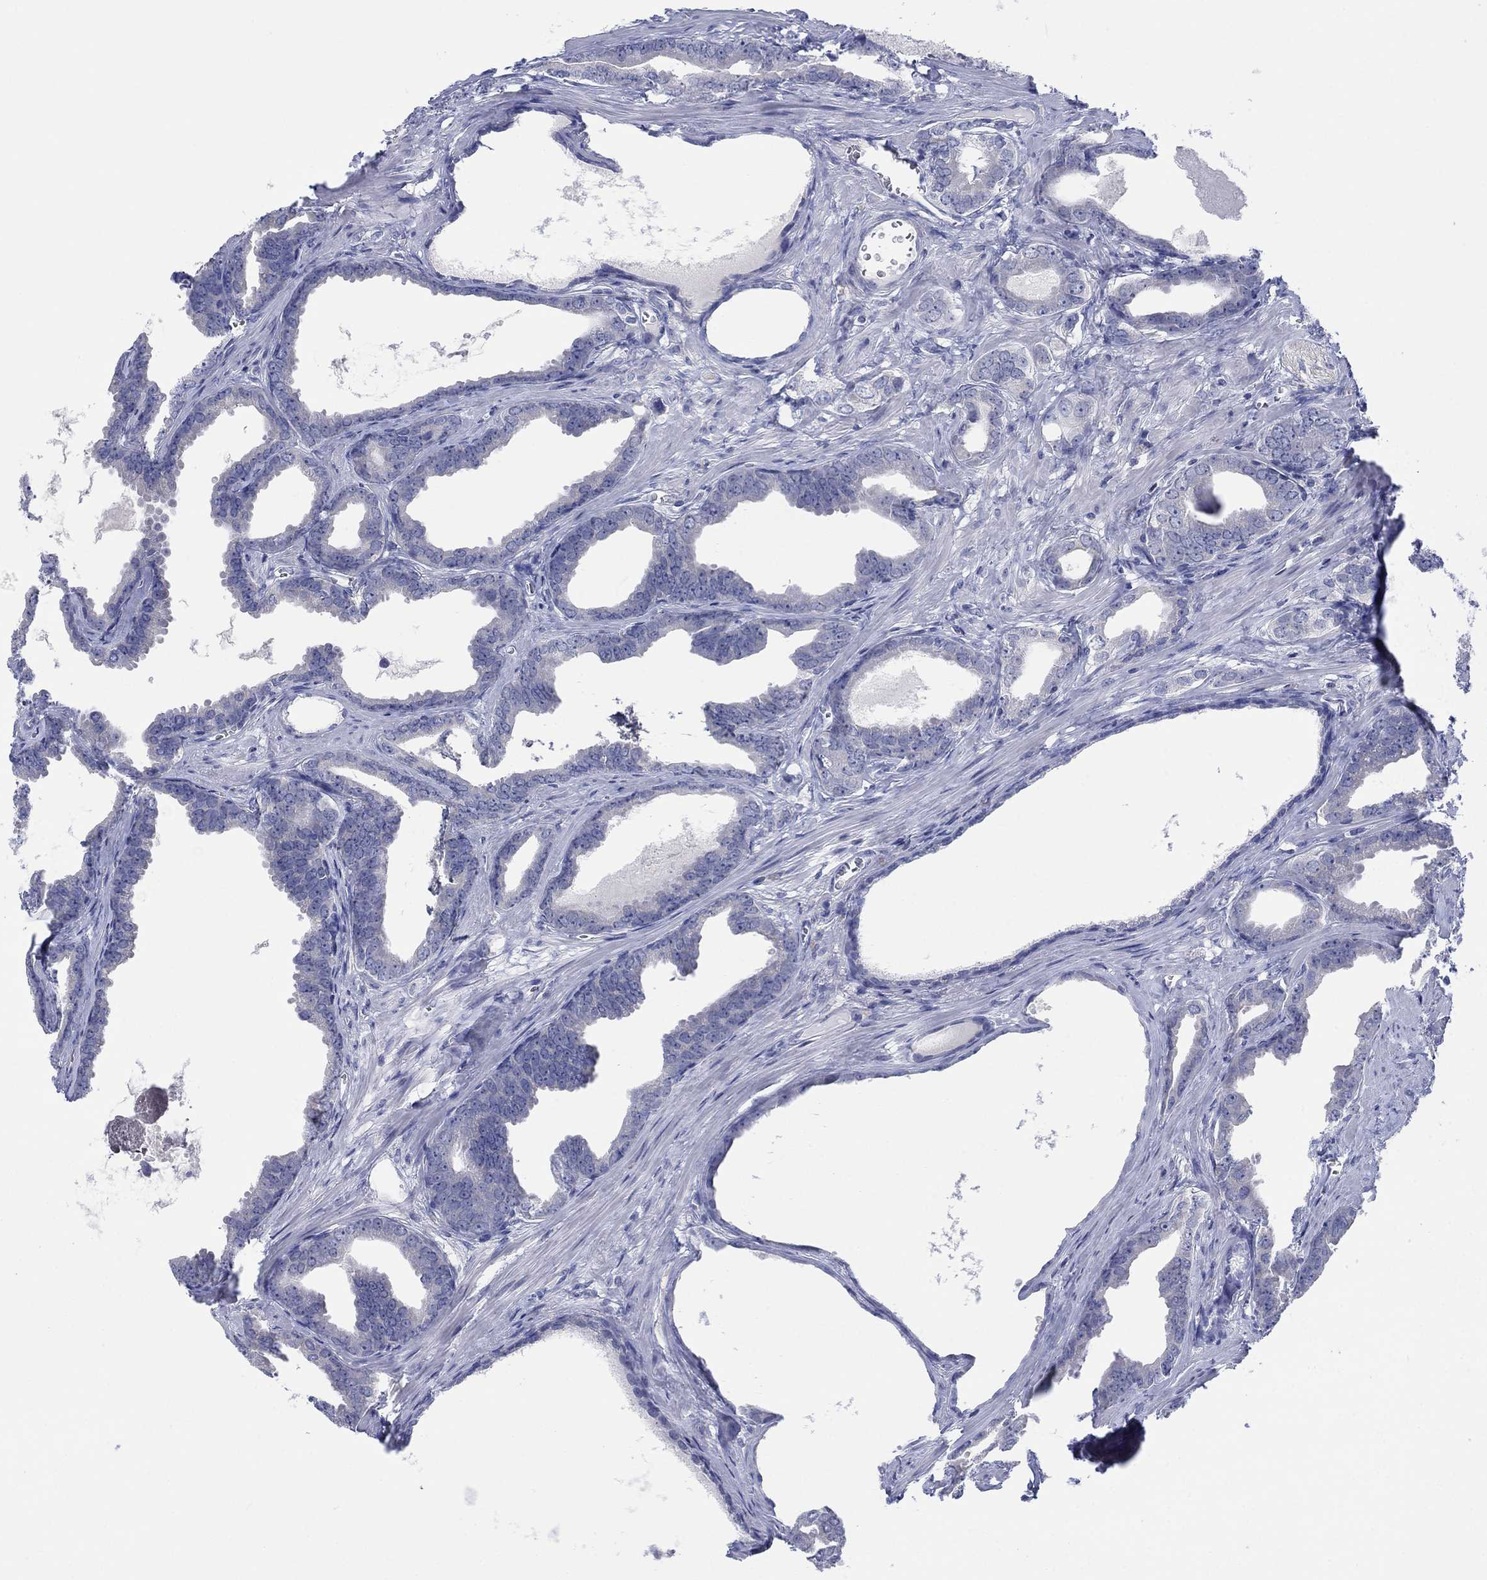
{"staining": {"intensity": "negative", "quantity": "none", "location": "none"}, "tissue": "prostate cancer", "cell_type": "Tumor cells", "image_type": "cancer", "snomed": [{"axis": "morphology", "description": "Adenocarcinoma, NOS"}, {"axis": "topography", "description": "Prostate"}], "caption": "Immunohistochemical staining of adenocarcinoma (prostate) reveals no significant positivity in tumor cells.", "gene": "FER1L6", "patient": {"sex": "male", "age": 66}}